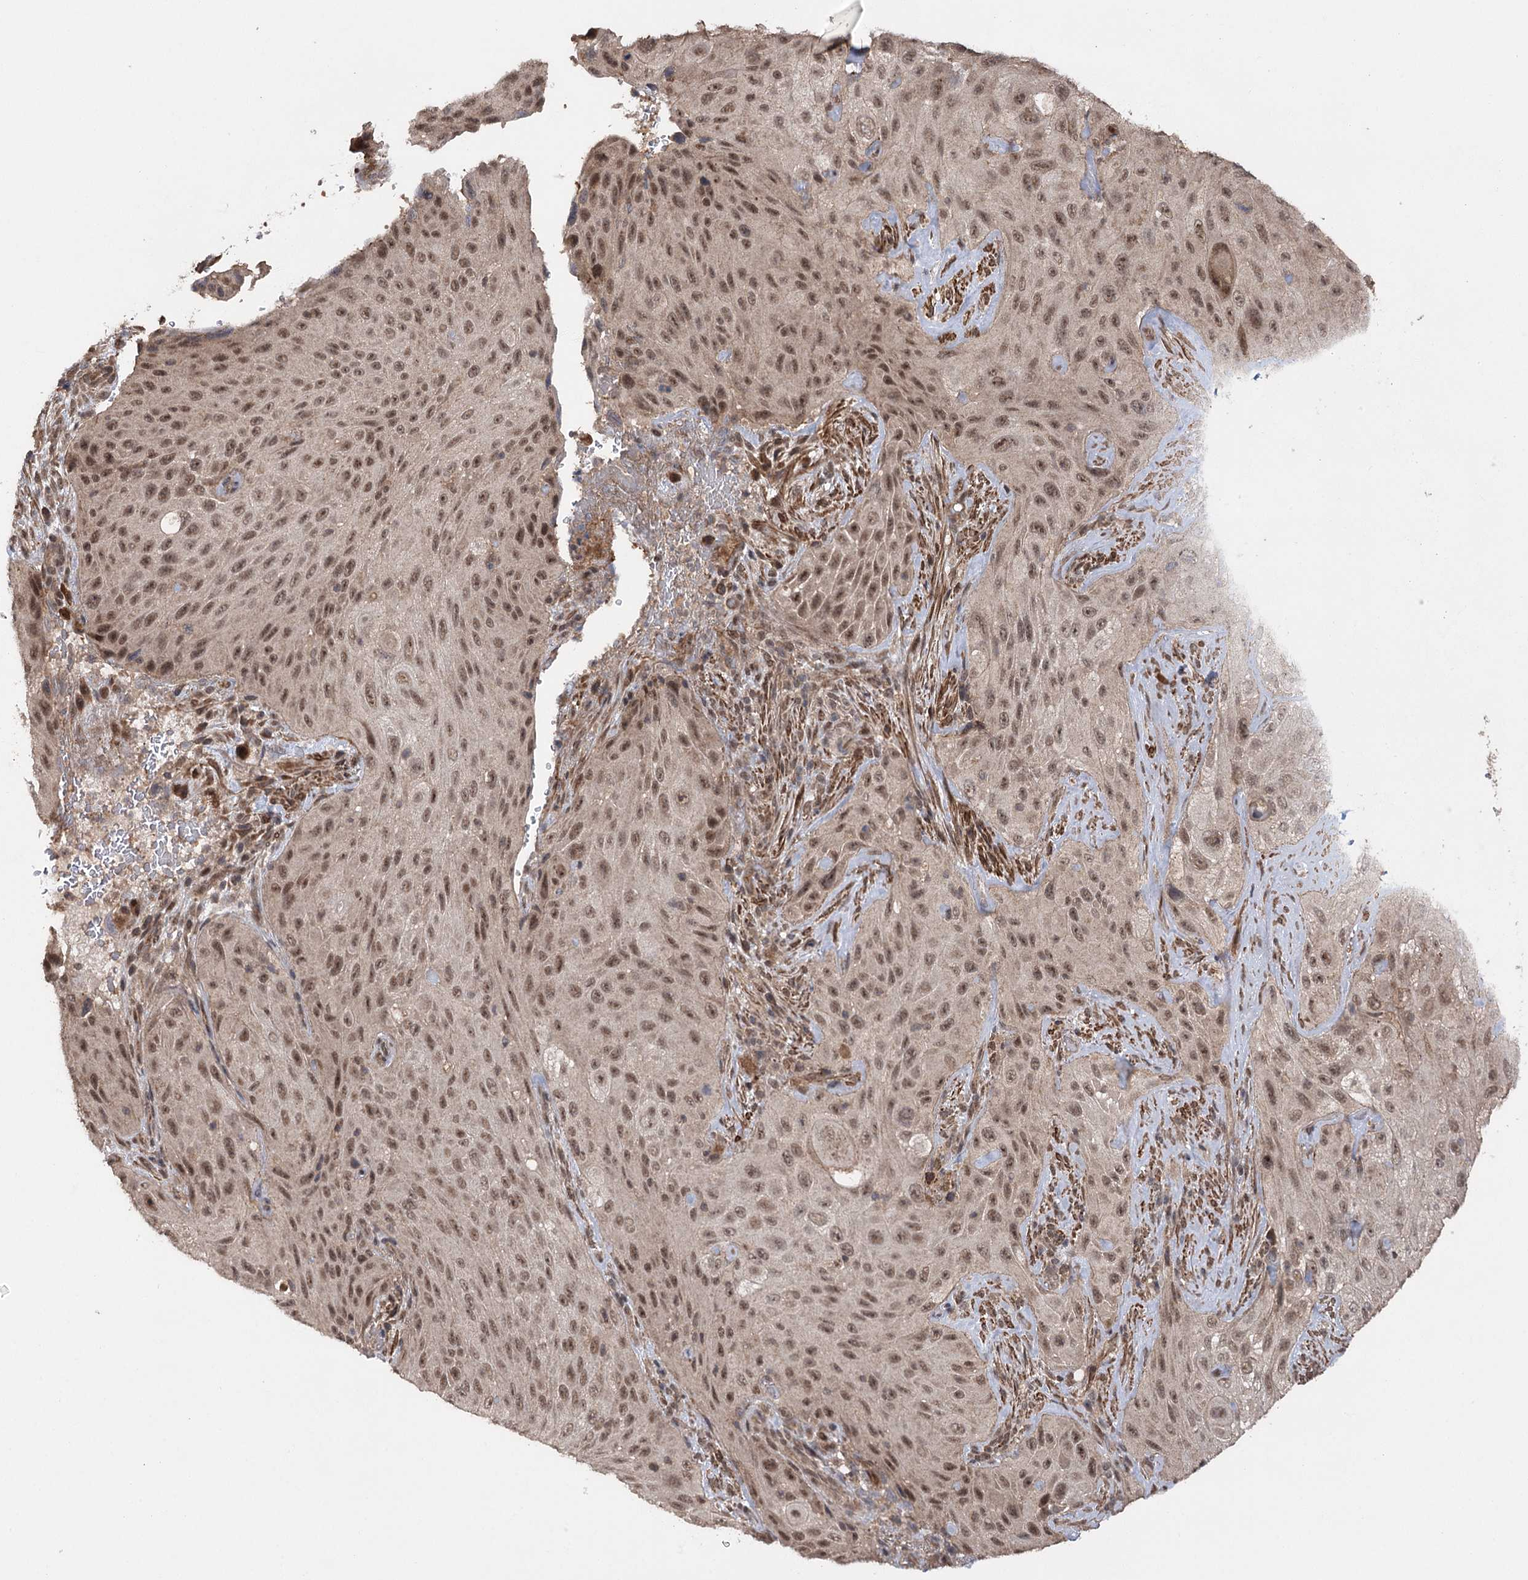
{"staining": {"intensity": "moderate", "quantity": ">75%", "location": "nuclear"}, "tissue": "cervical cancer", "cell_type": "Tumor cells", "image_type": "cancer", "snomed": [{"axis": "morphology", "description": "Squamous cell carcinoma, NOS"}, {"axis": "topography", "description": "Cervix"}], "caption": "Protein staining reveals moderate nuclear positivity in about >75% of tumor cells in squamous cell carcinoma (cervical). Using DAB (brown) and hematoxylin (blue) stains, captured at high magnification using brightfield microscopy.", "gene": "TENM2", "patient": {"sex": "female", "age": 42}}